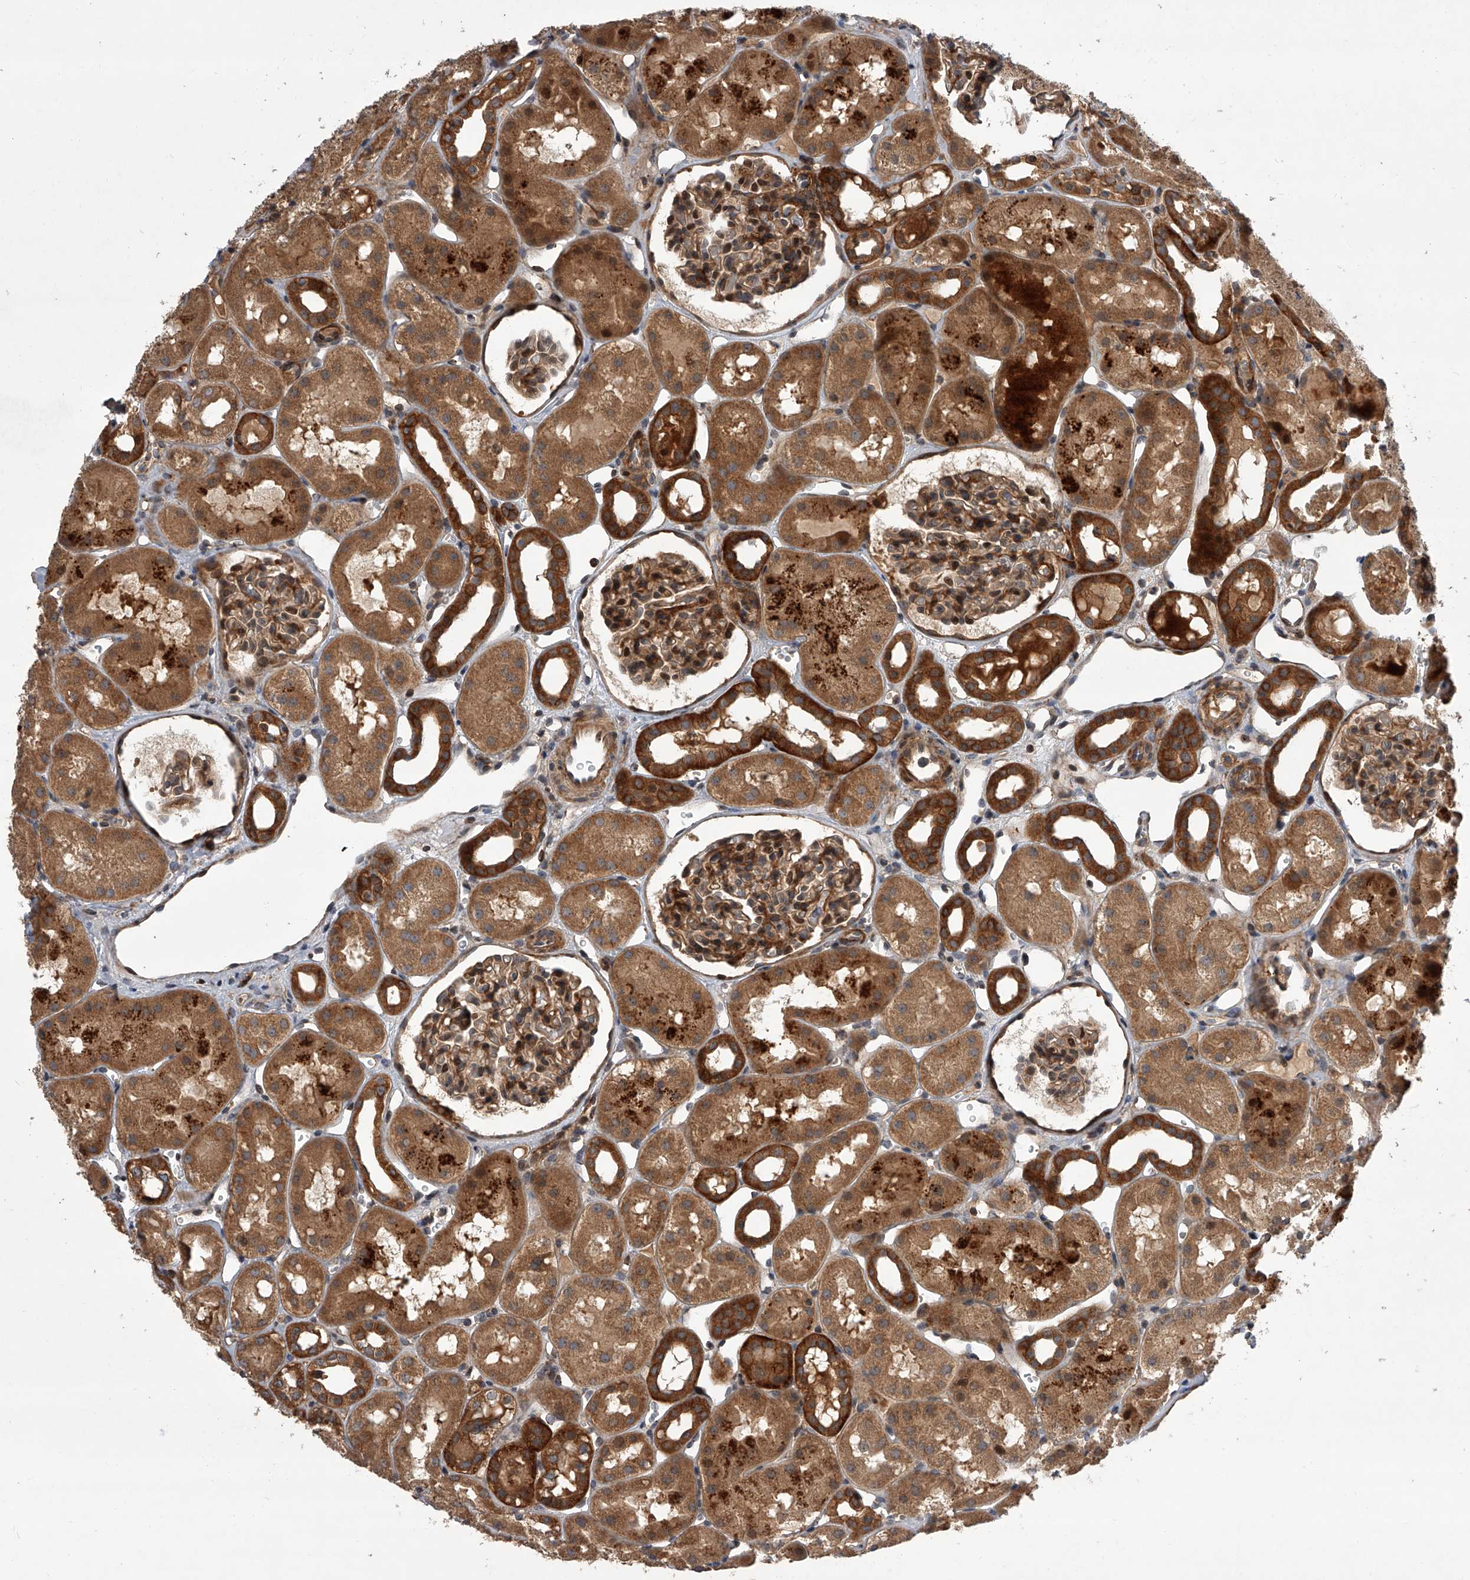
{"staining": {"intensity": "moderate", "quantity": ">75%", "location": "cytoplasmic/membranous,nuclear"}, "tissue": "kidney", "cell_type": "Cells in glomeruli", "image_type": "normal", "snomed": [{"axis": "morphology", "description": "Normal tissue, NOS"}, {"axis": "topography", "description": "Kidney"}], "caption": "Immunohistochemical staining of unremarkable human kidney reveals medium levels of moderate cytoplasmic/membranous,nuclear positivity in about >75% of cells in glomeruli. Using DAB (3,3'-diaminobenzidine) (brown) and hematoxylin (blue) stains, captured at high magnification using brightfield microscopy.", "gene": "USP47", "patient": {"sex": "male", "age": 16}}